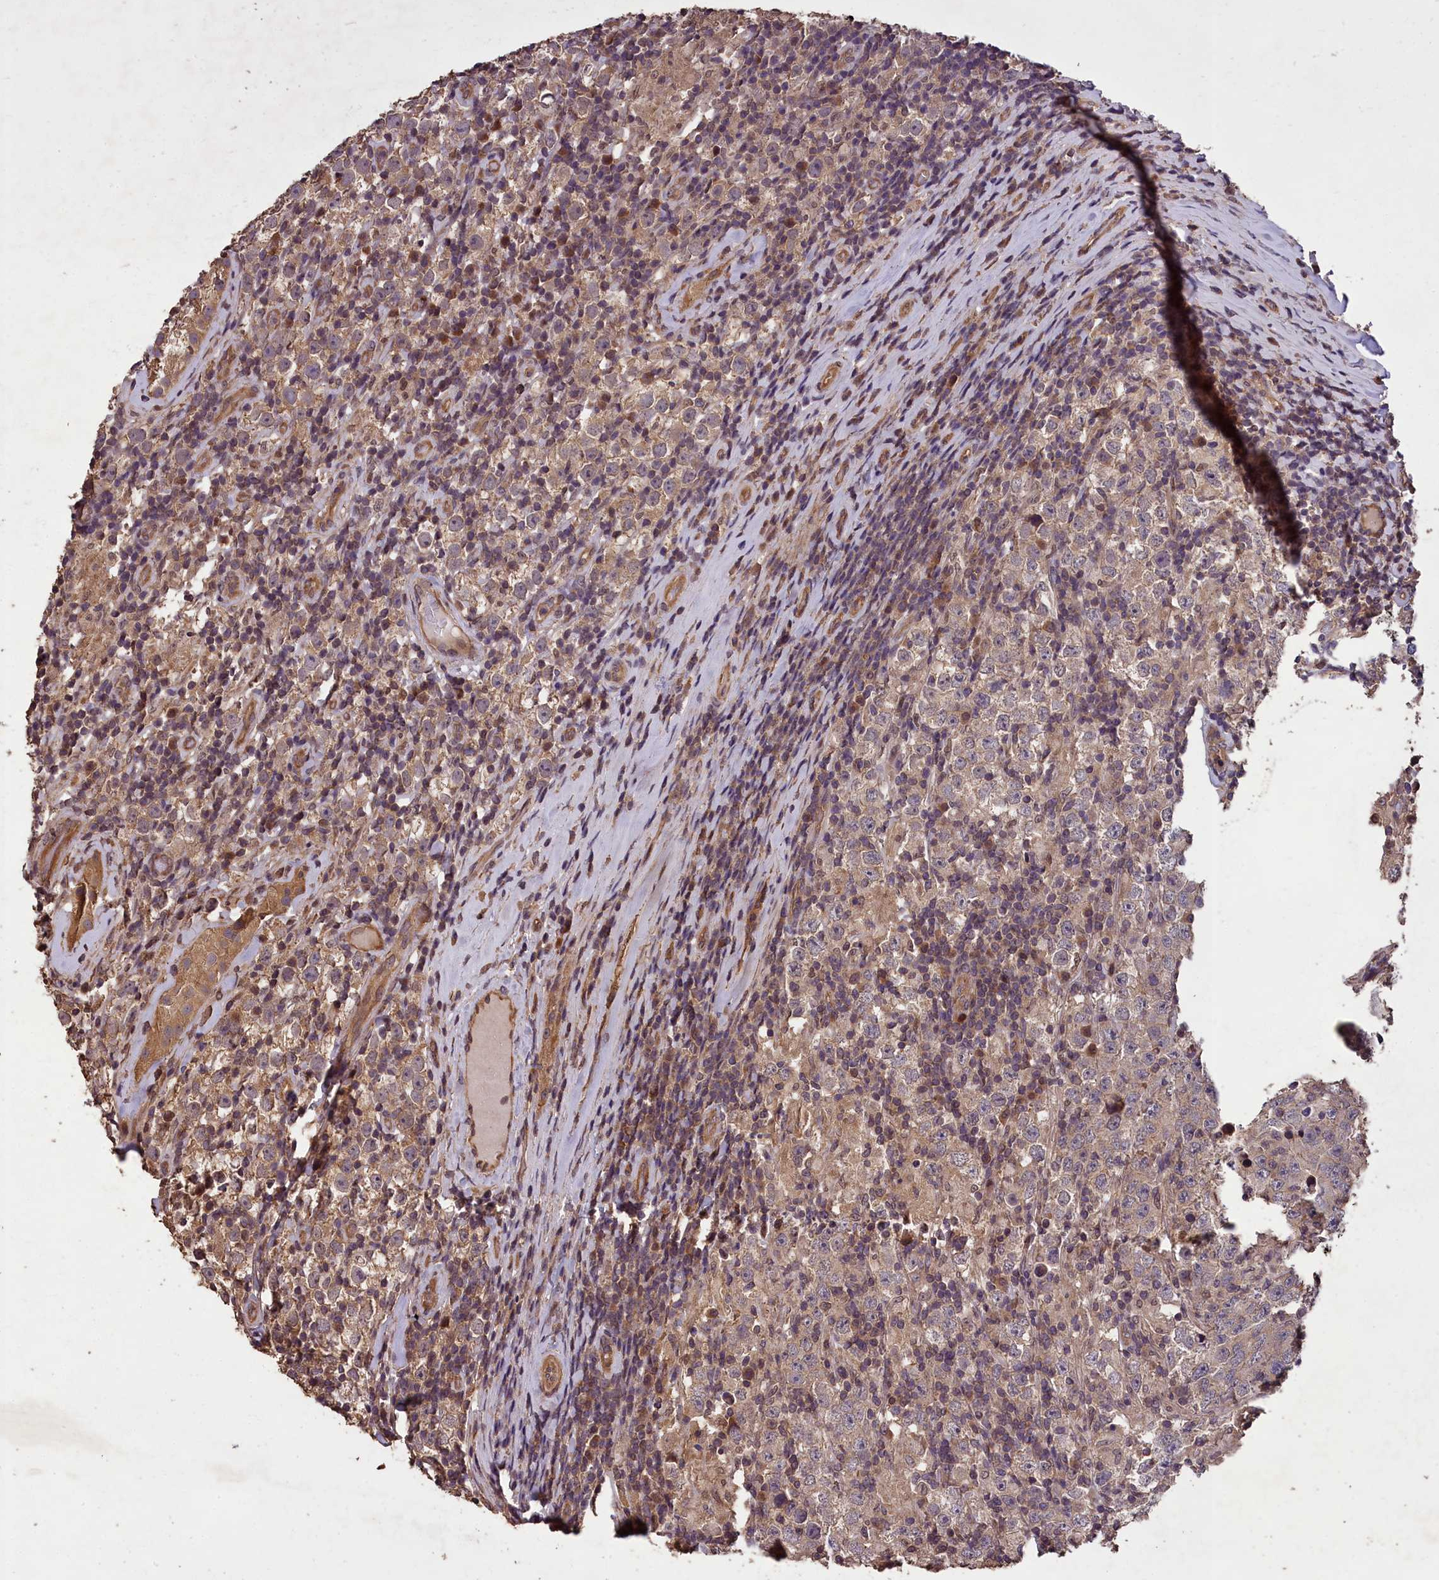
{"staining": {"intensity": "weak", "quantity": ">75%", "location": "cytoplasmic/membranous"}, "tissue": "testis cancer", "cell_type": "Tumor cells", "image_type": "cancer", "snomed": [{"axis": "morphology", "description": "Normal tissue, NOS"}, {"axis": "morphology", "description": "Urothelial carcinoma, High grade"}, {"axis": "morphology", "description": "Seminoma, NOS"}, {"axis": "morphology", "description": "Carcinoma, Embryonal, NOS"}, {"axis": "topography", "description": "Urinary bladder"}, {"axis": "topography", "description": "Testis"}], "caption": "IHC micrograph of neoplastic tissue: testis cancer stained using immunohistochemistry (IHC) demonstrates low levels of weak protein expression localized specifically in the cytoplasmic/membranous of tumor cells, appearing as a cytoplasmic/membranous brown color.", "gene": "CHD9", "patient": {"sex": "male", "age": 41}}